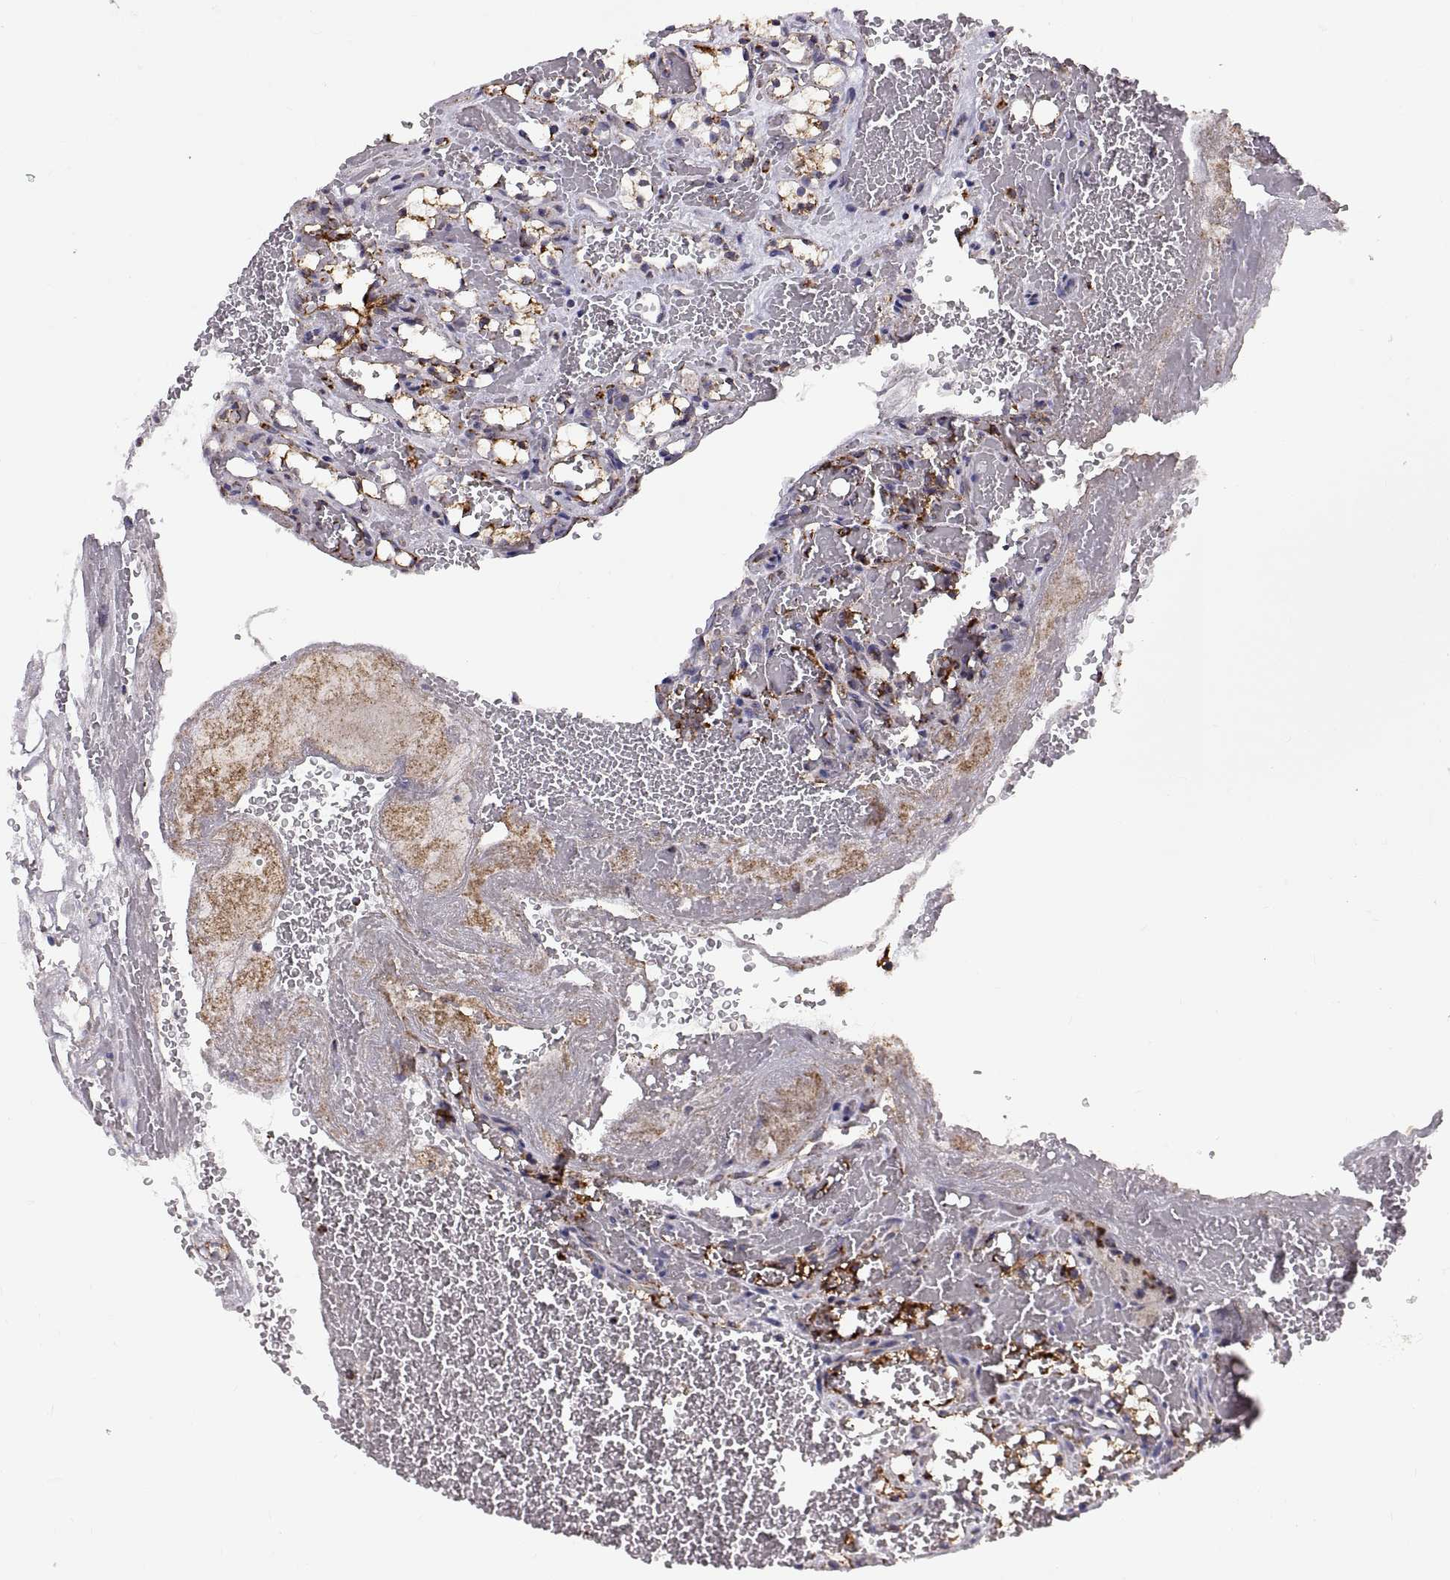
{"staining": {"intensity": "strong", "quantity": "<25%", "location": "cytoplasmic/membranous"}, "tissue": "renal cancer", "cell_type": "Tumor cells", "image_type": "cancer", "snomed": [{"axis": "morphology", "description": "Adenocarcinoma, NOS"}, {"axis": "topography", "description": "Kidney"}], "caption": "A brown stain labels strong cytoplasmic/membranous expression of a protein in human adenocarcinoma (renal) tumor cells.", "gene": "ARSD", "patient": {"sex": "female", "age": 69}}